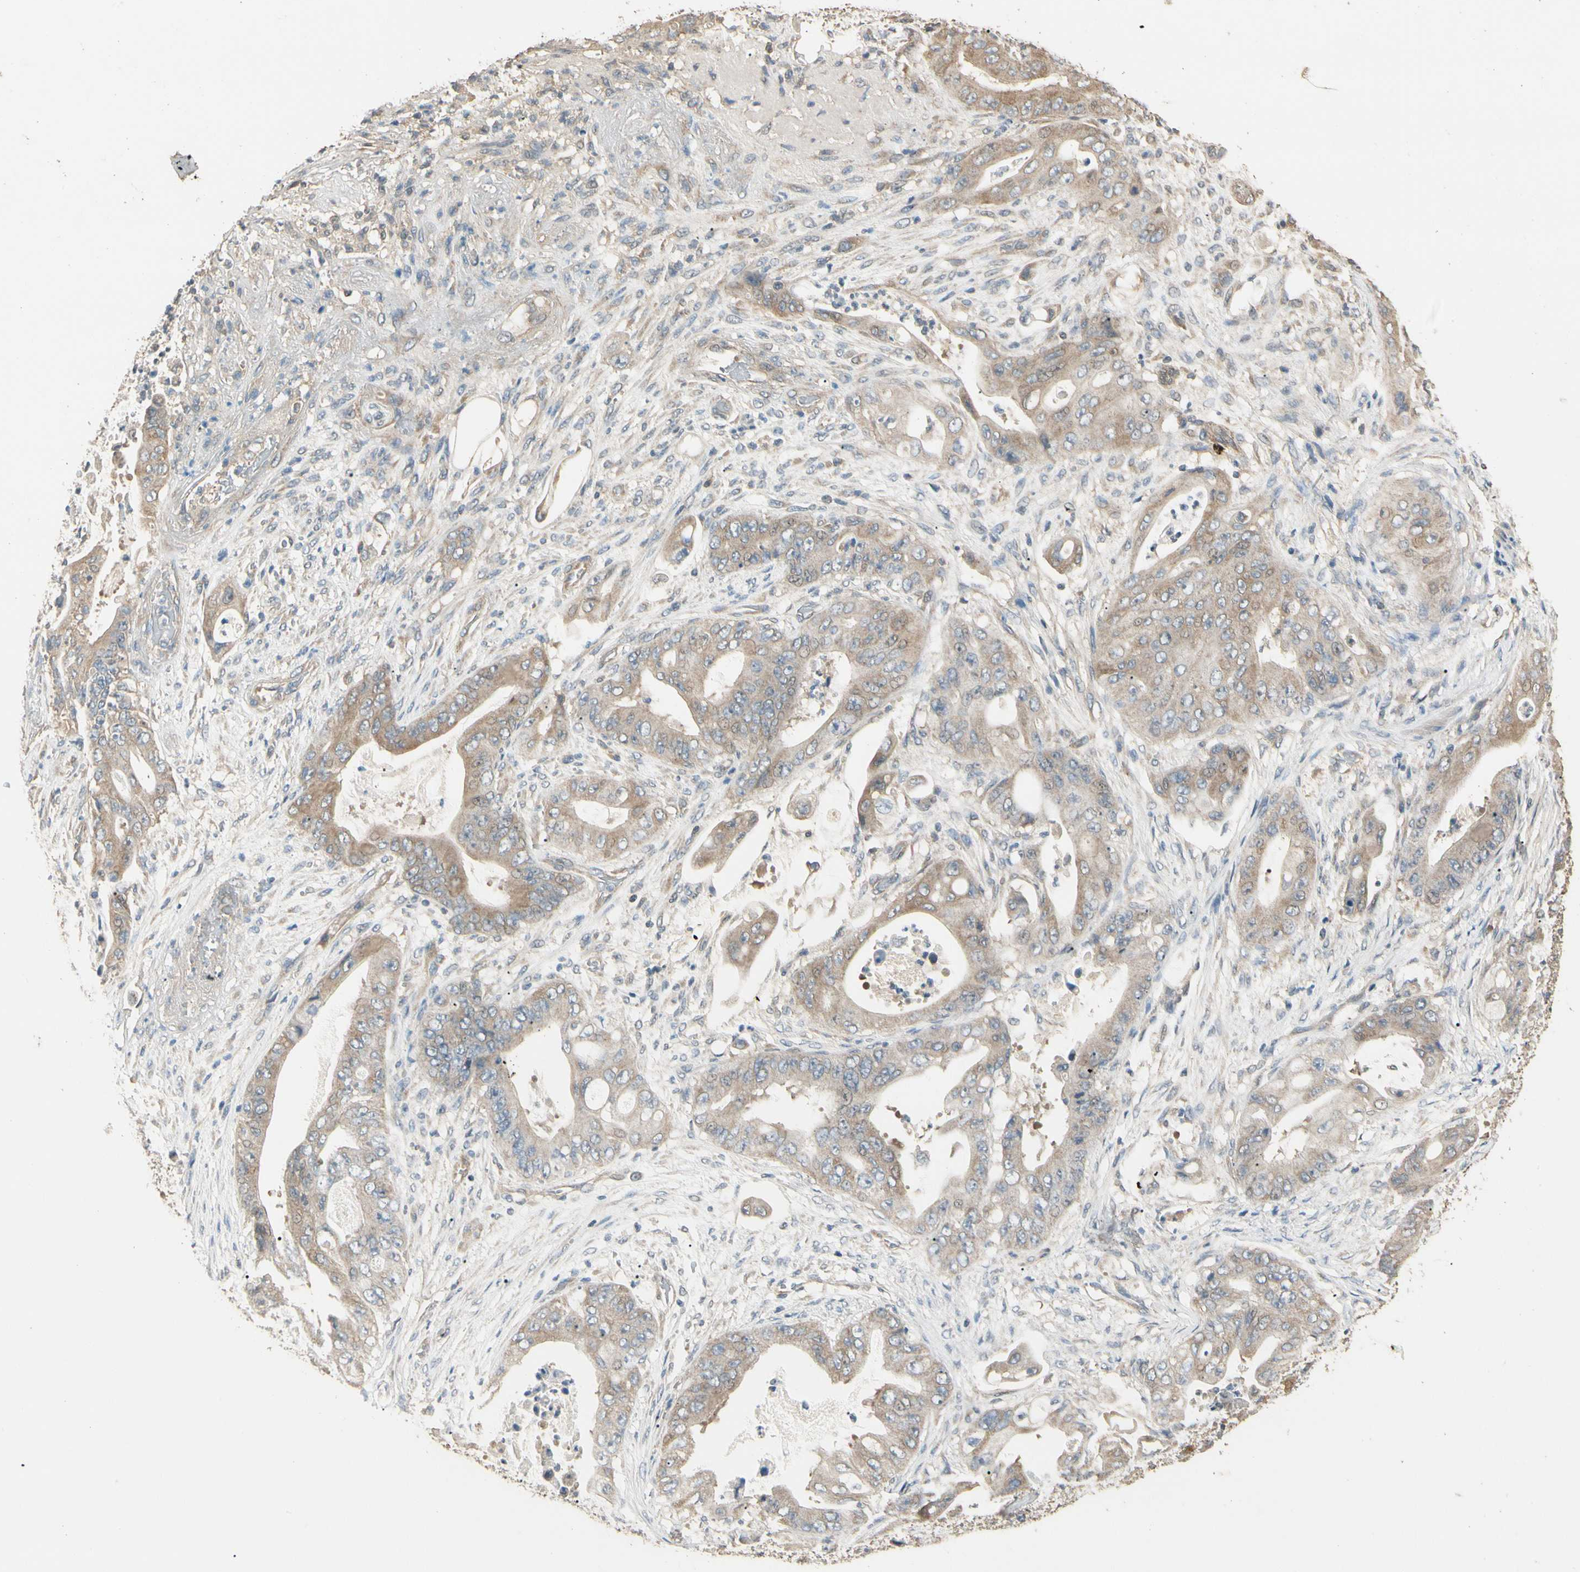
{"staining": {"intensity": "weak", "quantity": ">75%", "location": "cytoplasmic/membranous"}, "tissue": "stomach cancer", "cell_type": "Tumor cells", "image_type": "cancer", "snomed": [{"axis": "morphology", "description": "Adenocarcinoma, NOS"}, {"axis": "topography", "description": "Stomach"}], "caption": "Stomach cancer stained with a brown dye reveals weak cytoplasmic/membranous positive expression in about >75% of tumor cells.", "gene": "CDH6", "patient": {"sex": "female", "age": 73}}